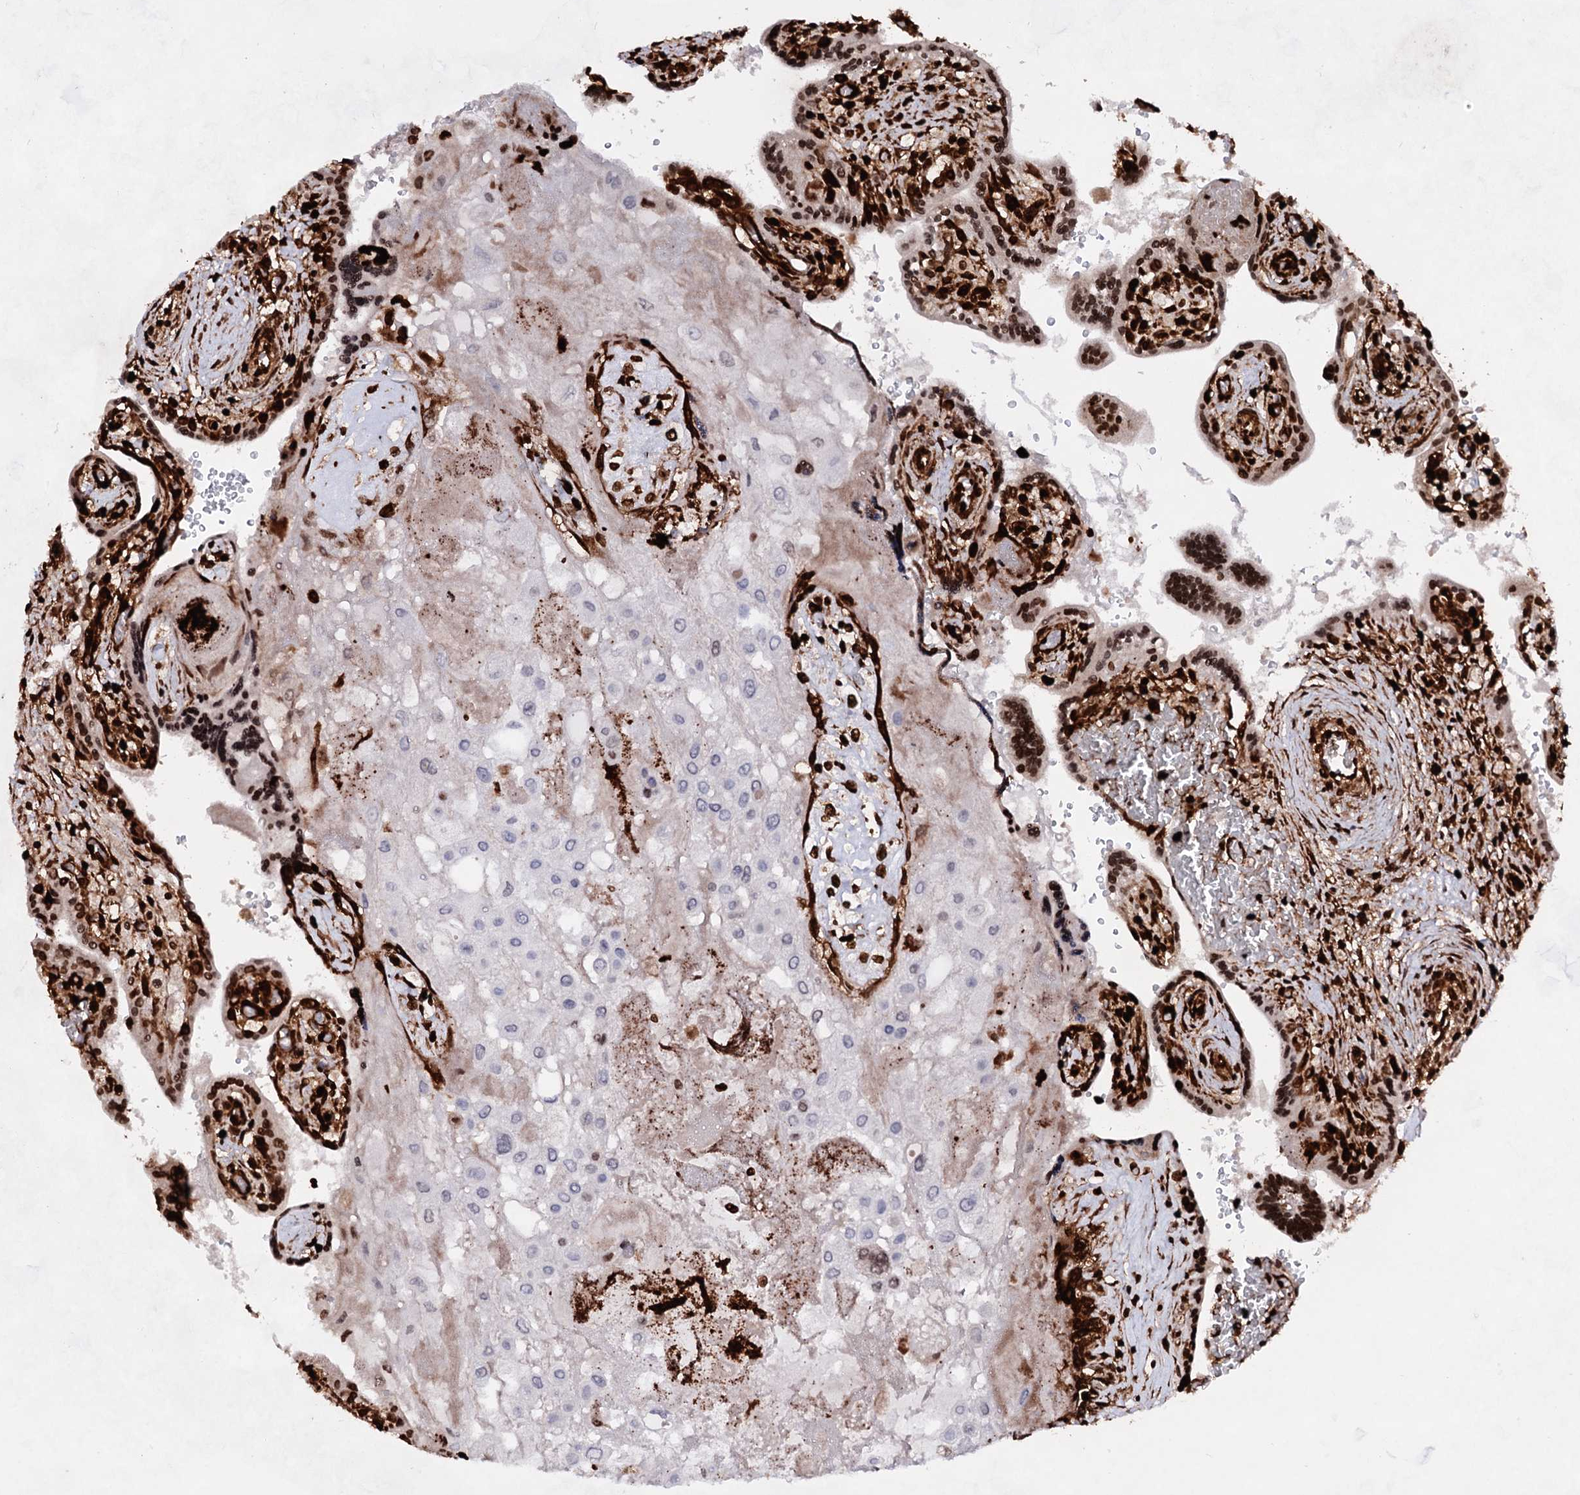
{"staining": {"intensity": "negative", "quantity": "none", "location": "none"}, "tissue": "placenta", "cell_type": "Decidual cells", "image_type": "normal", "snomed": [{"axis": "morphology", "description": "Normal tissue, NOS"}, {"axis": "topography", "description": "Placenta"}], "caption": "DAB (3,3'-diaminobenzidine) immunohistochemical staining of benign human placenta reveals no significant expression in decidual cells.", "gene": "HMGB2", "patient": {"sex": "female", "age": 37}}